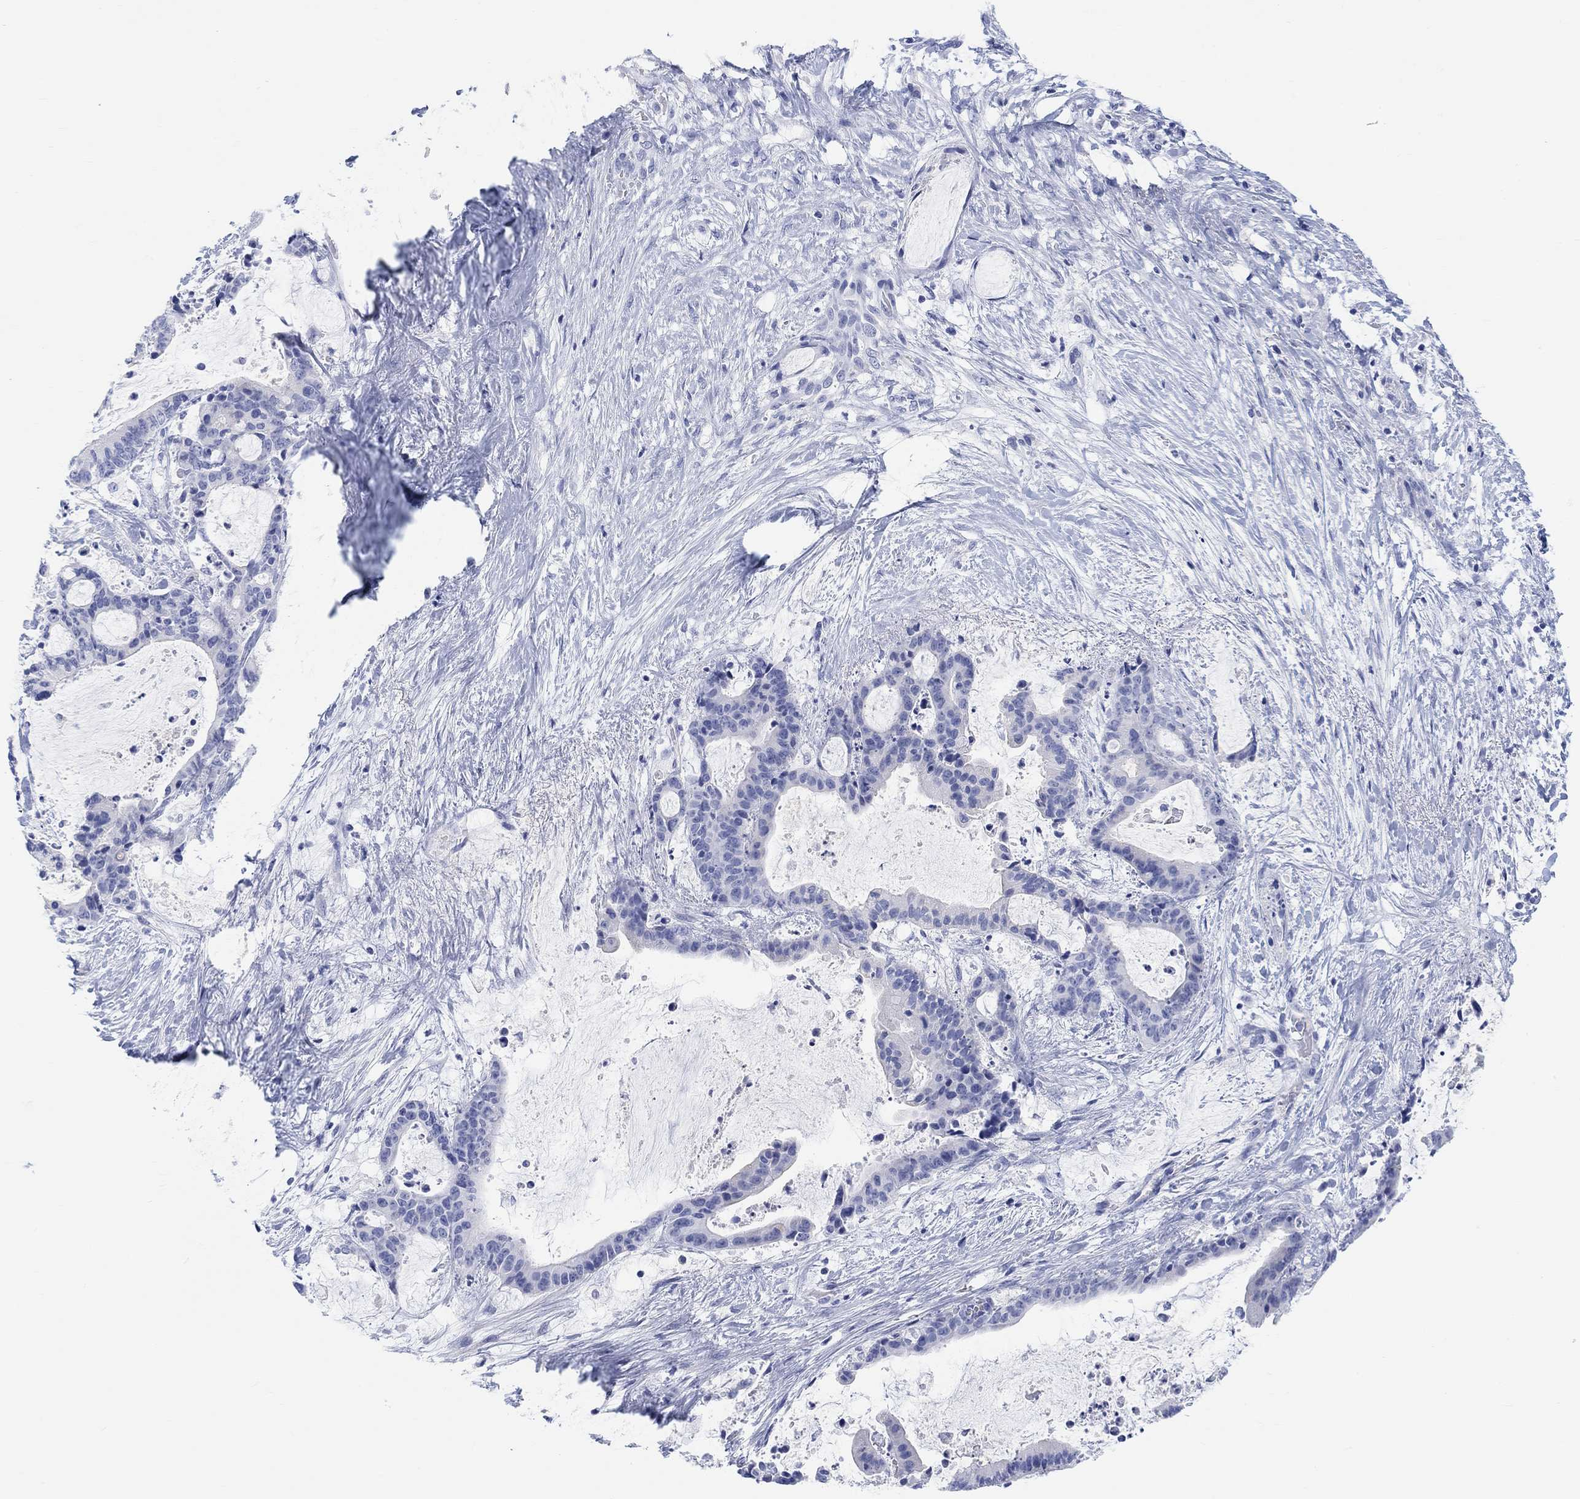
{"staining": {"intensity": "negative", "quantity": "none", "location": "none"}, "tissue": "liver cancer", "cell_type": "Tumor cells", "image_type": "cancer", "snomed": [{"axis": "morphology", "description": "Cholangiocarcinoma"}, {"axis": "topography", "description": "Liver"}], "caption": "A high-resolution photomicrograph shows immunohistochemistry staining of liver cancer (cholangiocarcinoma), which demonstrates no significant positivity in tumor cells. Nuclei are stained in blue.", "gene": "XIRP2", "patient": {"sex": "female", "age": 73}}